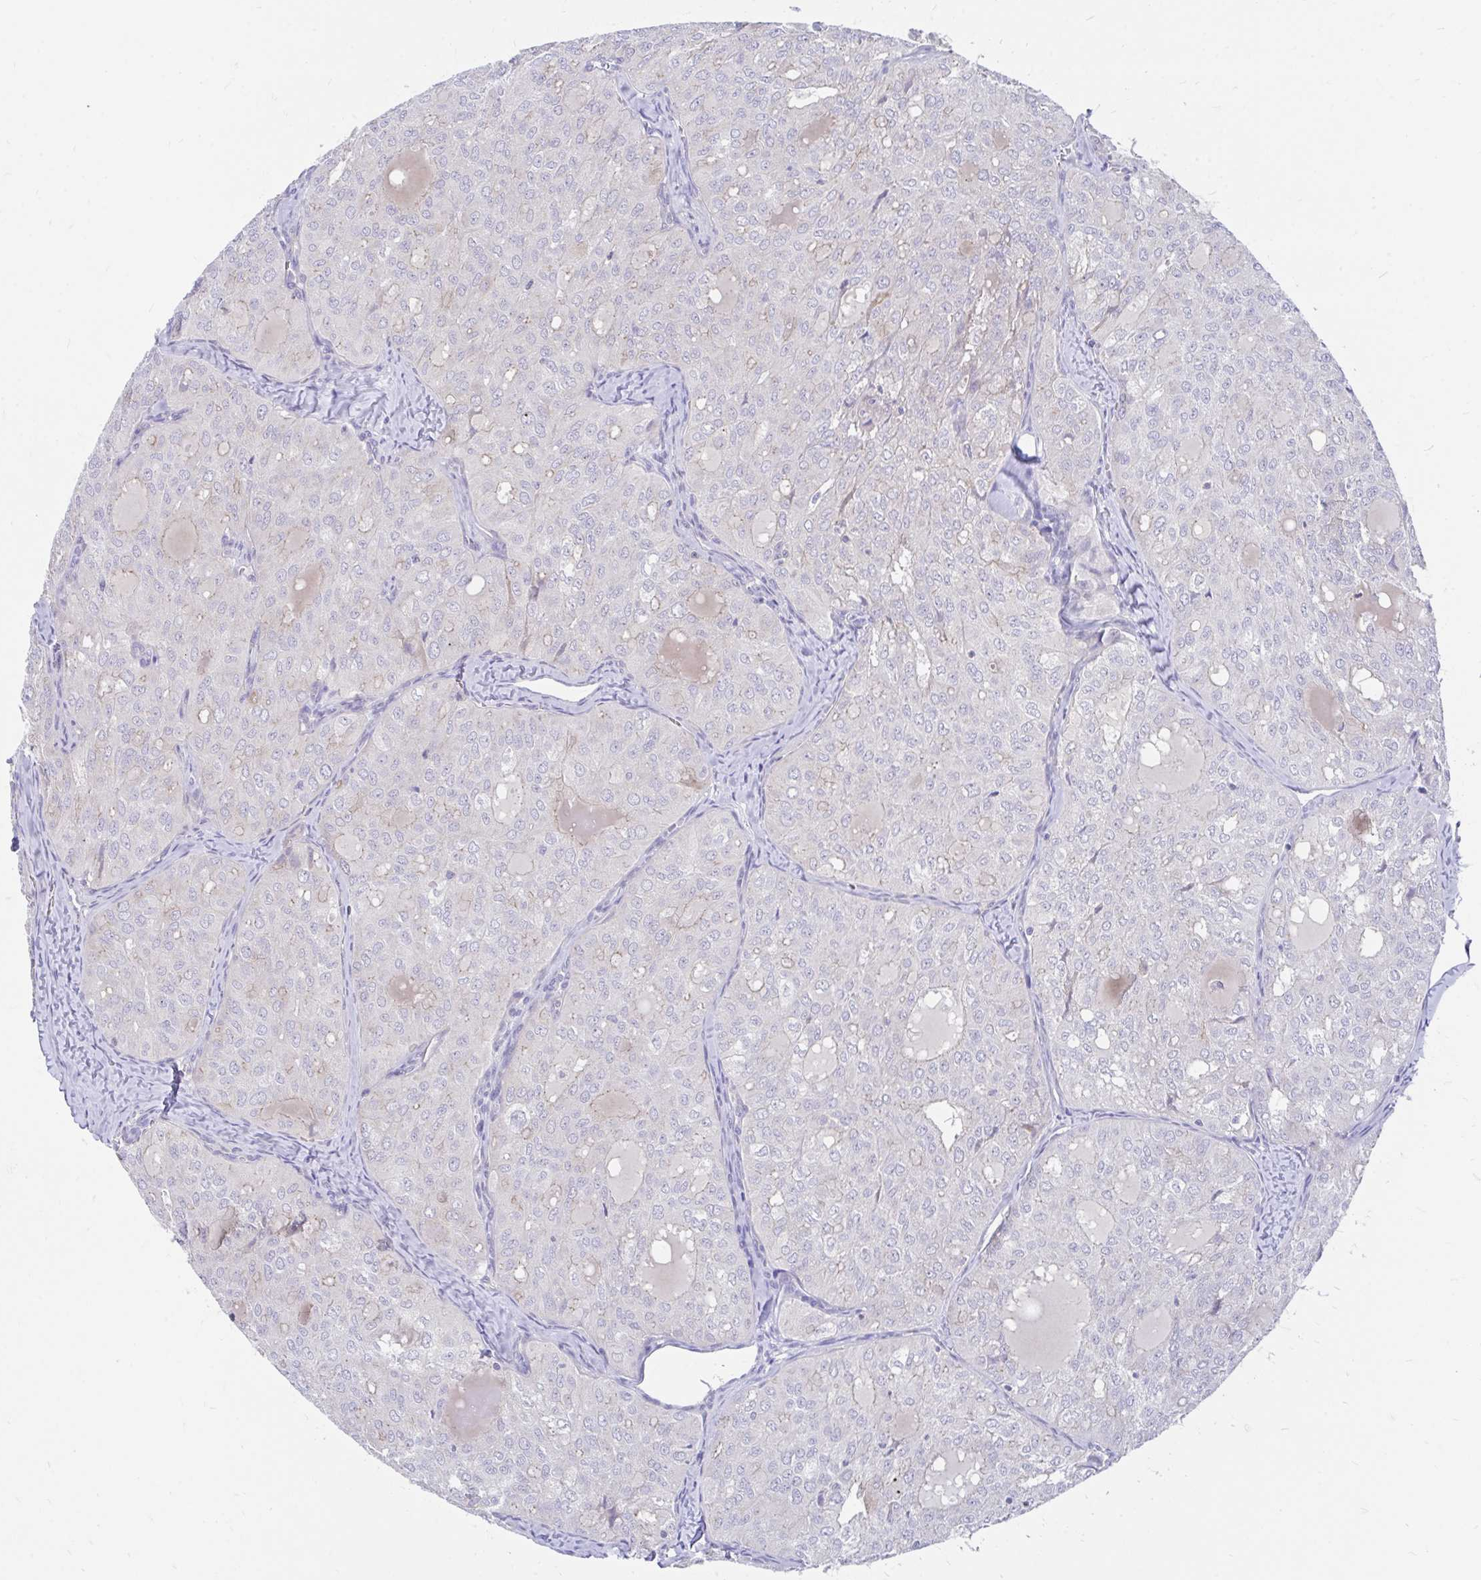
{"staining": {"intensity": "strong", "quantity": "<25%", "location": "cytoplasmic/membranous"}, "tissue": "thyroid cancer", "cell_type": "Tumor cells", "image_type": "cancer", "snomed": [{"axis": "morphology", "description": "Follicular adenoma carcinoma, NOS"}, {"axis": "topography", "description": "Thyroid gland"}], "caption": "Approximately <25% of tumor cells in human follicular adenoma carcinoma (thyroid) display strong cytoplasmic/membranous protein positivity as visualized by brown immunohistochemical staining.", "gene": "FHIP1B", "patient": {"sex": "male", "age": 75}}